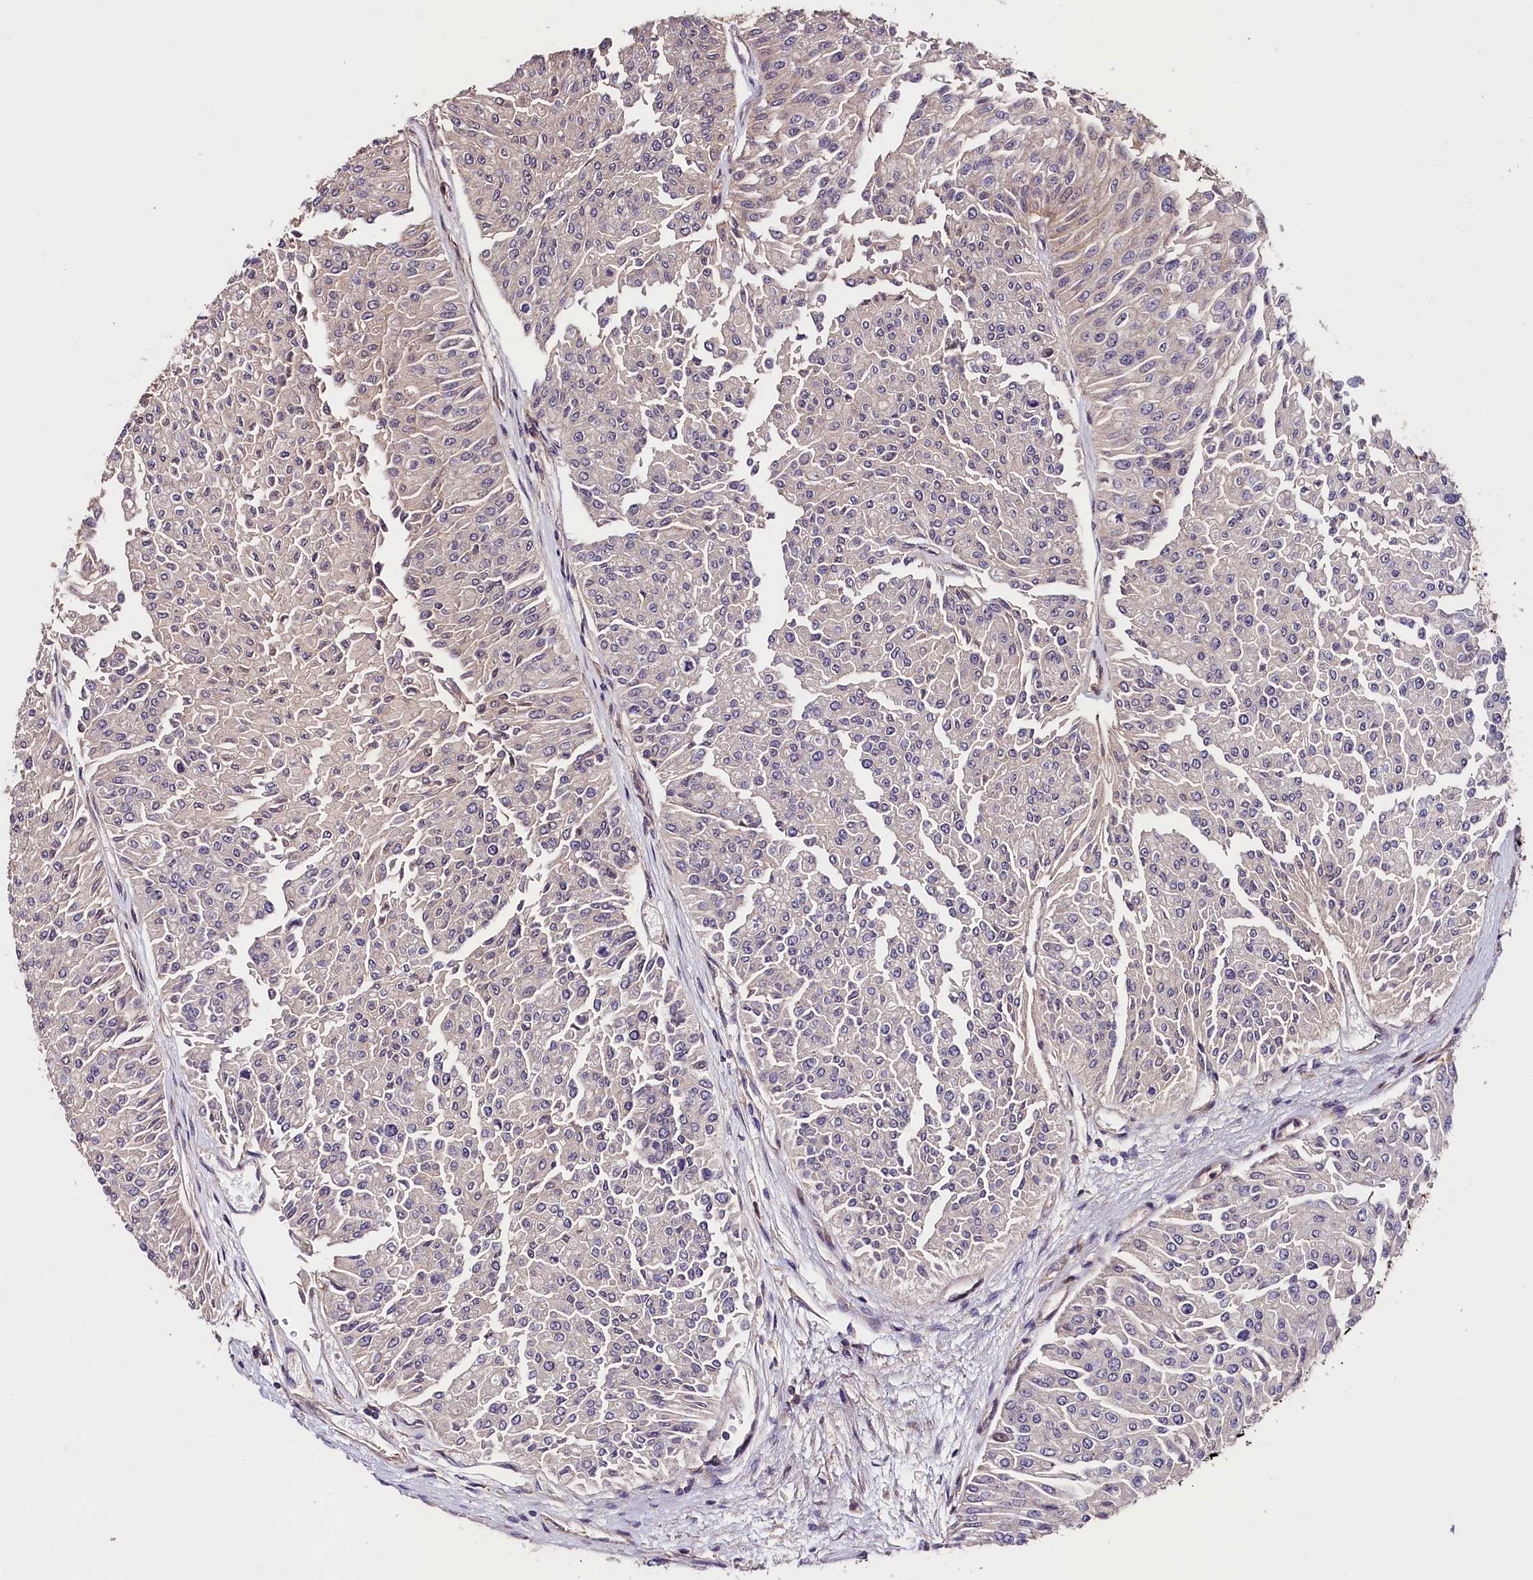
{"staining": {"intensity": "negative", "quantity": "none", "location": "none"}, "tissue": "urothelial cancer", "cell_type": "Tumor cells", "image_type": "cancer", "snomed": [{"axis": "morphology", "description": "Urothelial carcinoma, Low grade"}, {"axis": "topography", "description": "Urinary bladder"}], "caption": "IHC of urothelial carcinoma (low-grade) demonstrates no expression in tumor cells.", "gene": "CACNA1H", "patient": {"sex": "male", "age": 67}}